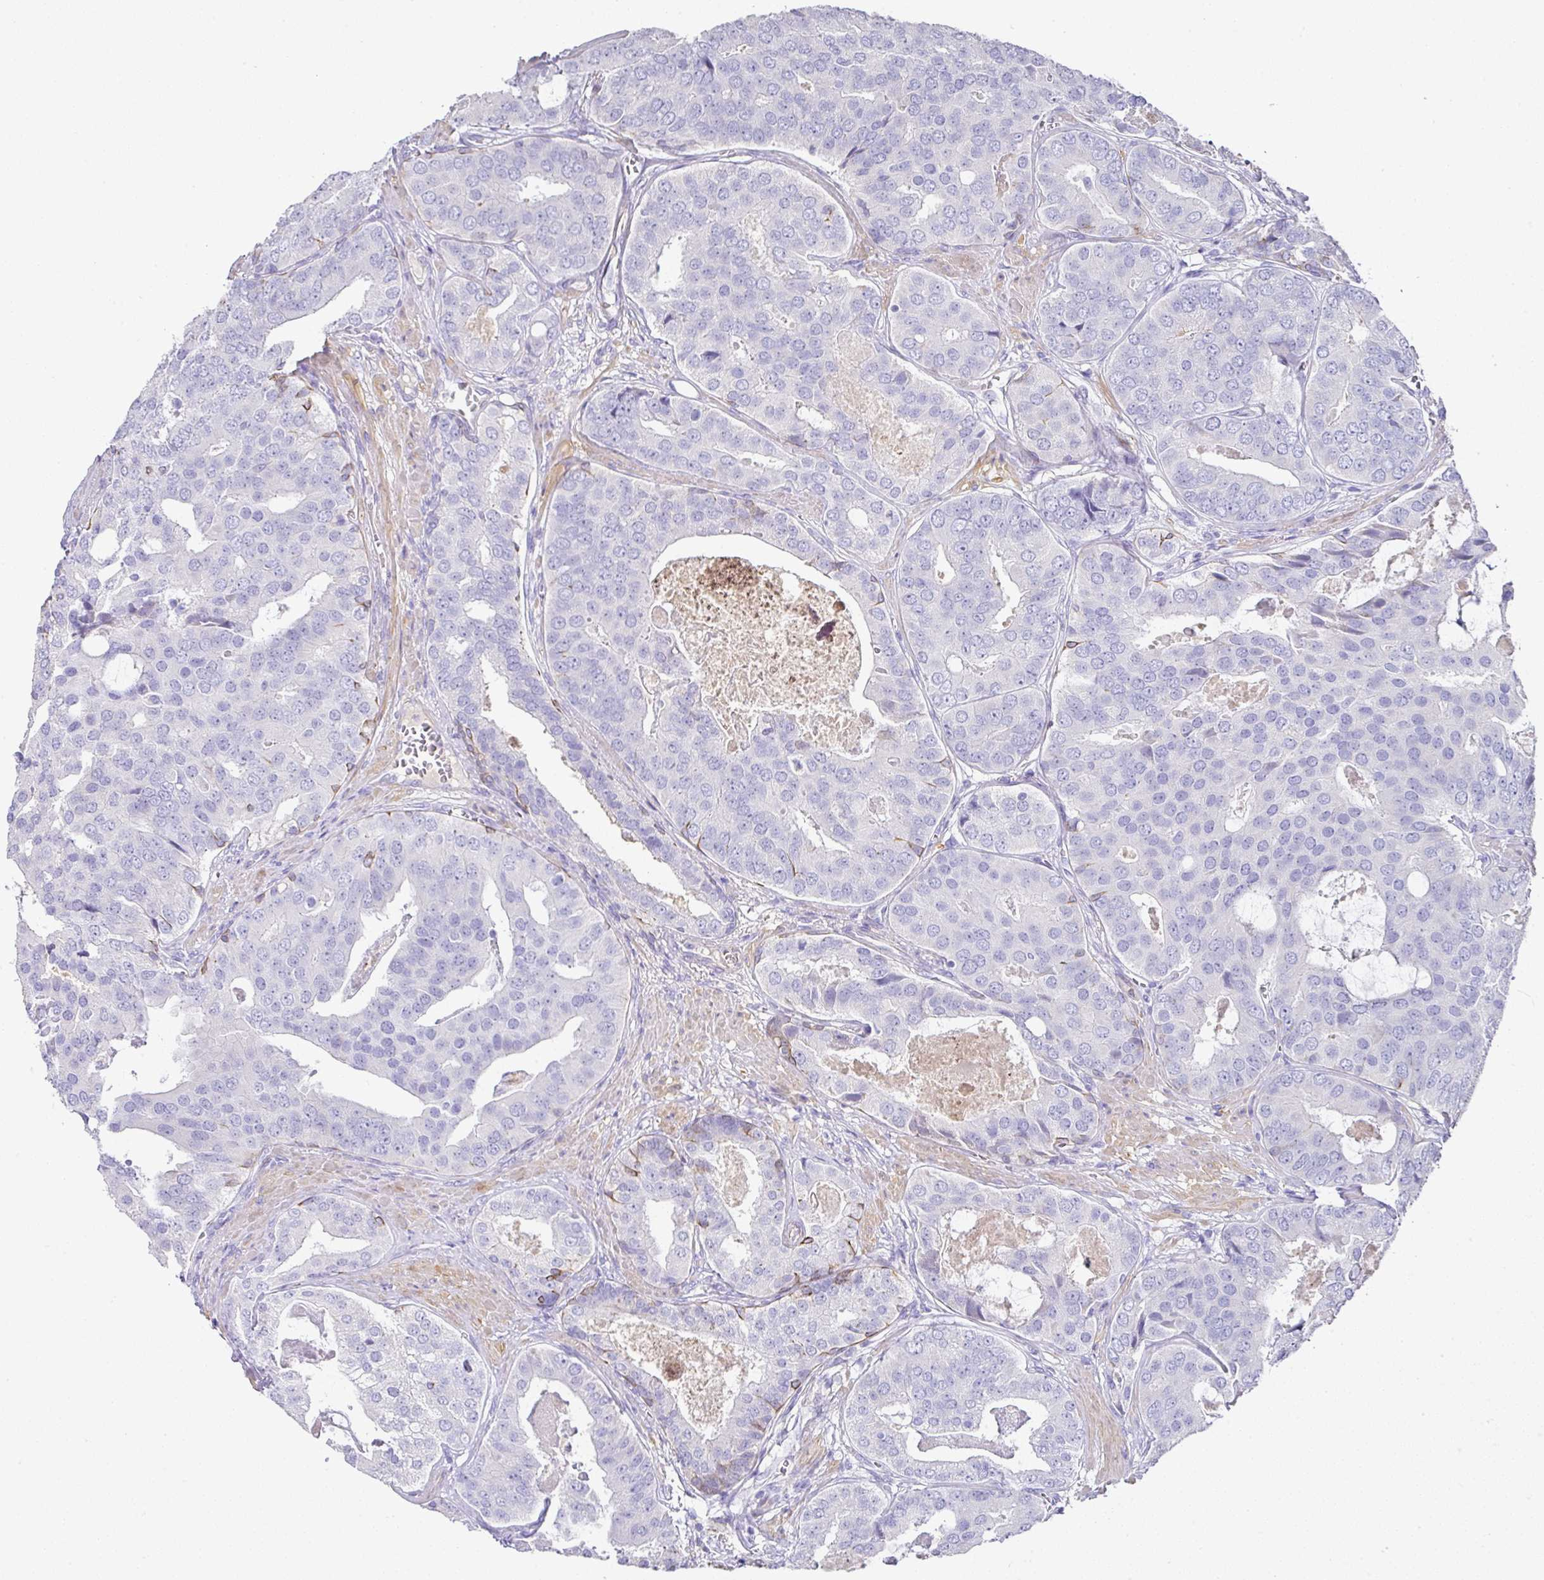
{"staining": {"intensity": "negative", "quantity": "none", "location": "none"}, "tissue": "prostate cancer", "cell_type": "Tumor cells", "image_type": "cancer", "snomed": [{"axis": "morphology", "description": "Adenocarcinoma, High grade"}, {"axis": "topography", "description": "Prostate"}], "caption": "This is an IHC photomicrograph of prostate cancer. There is no expression in tumor cells.", "gene": "TARM1", "patient": {"sex": "male", "age": 71}}